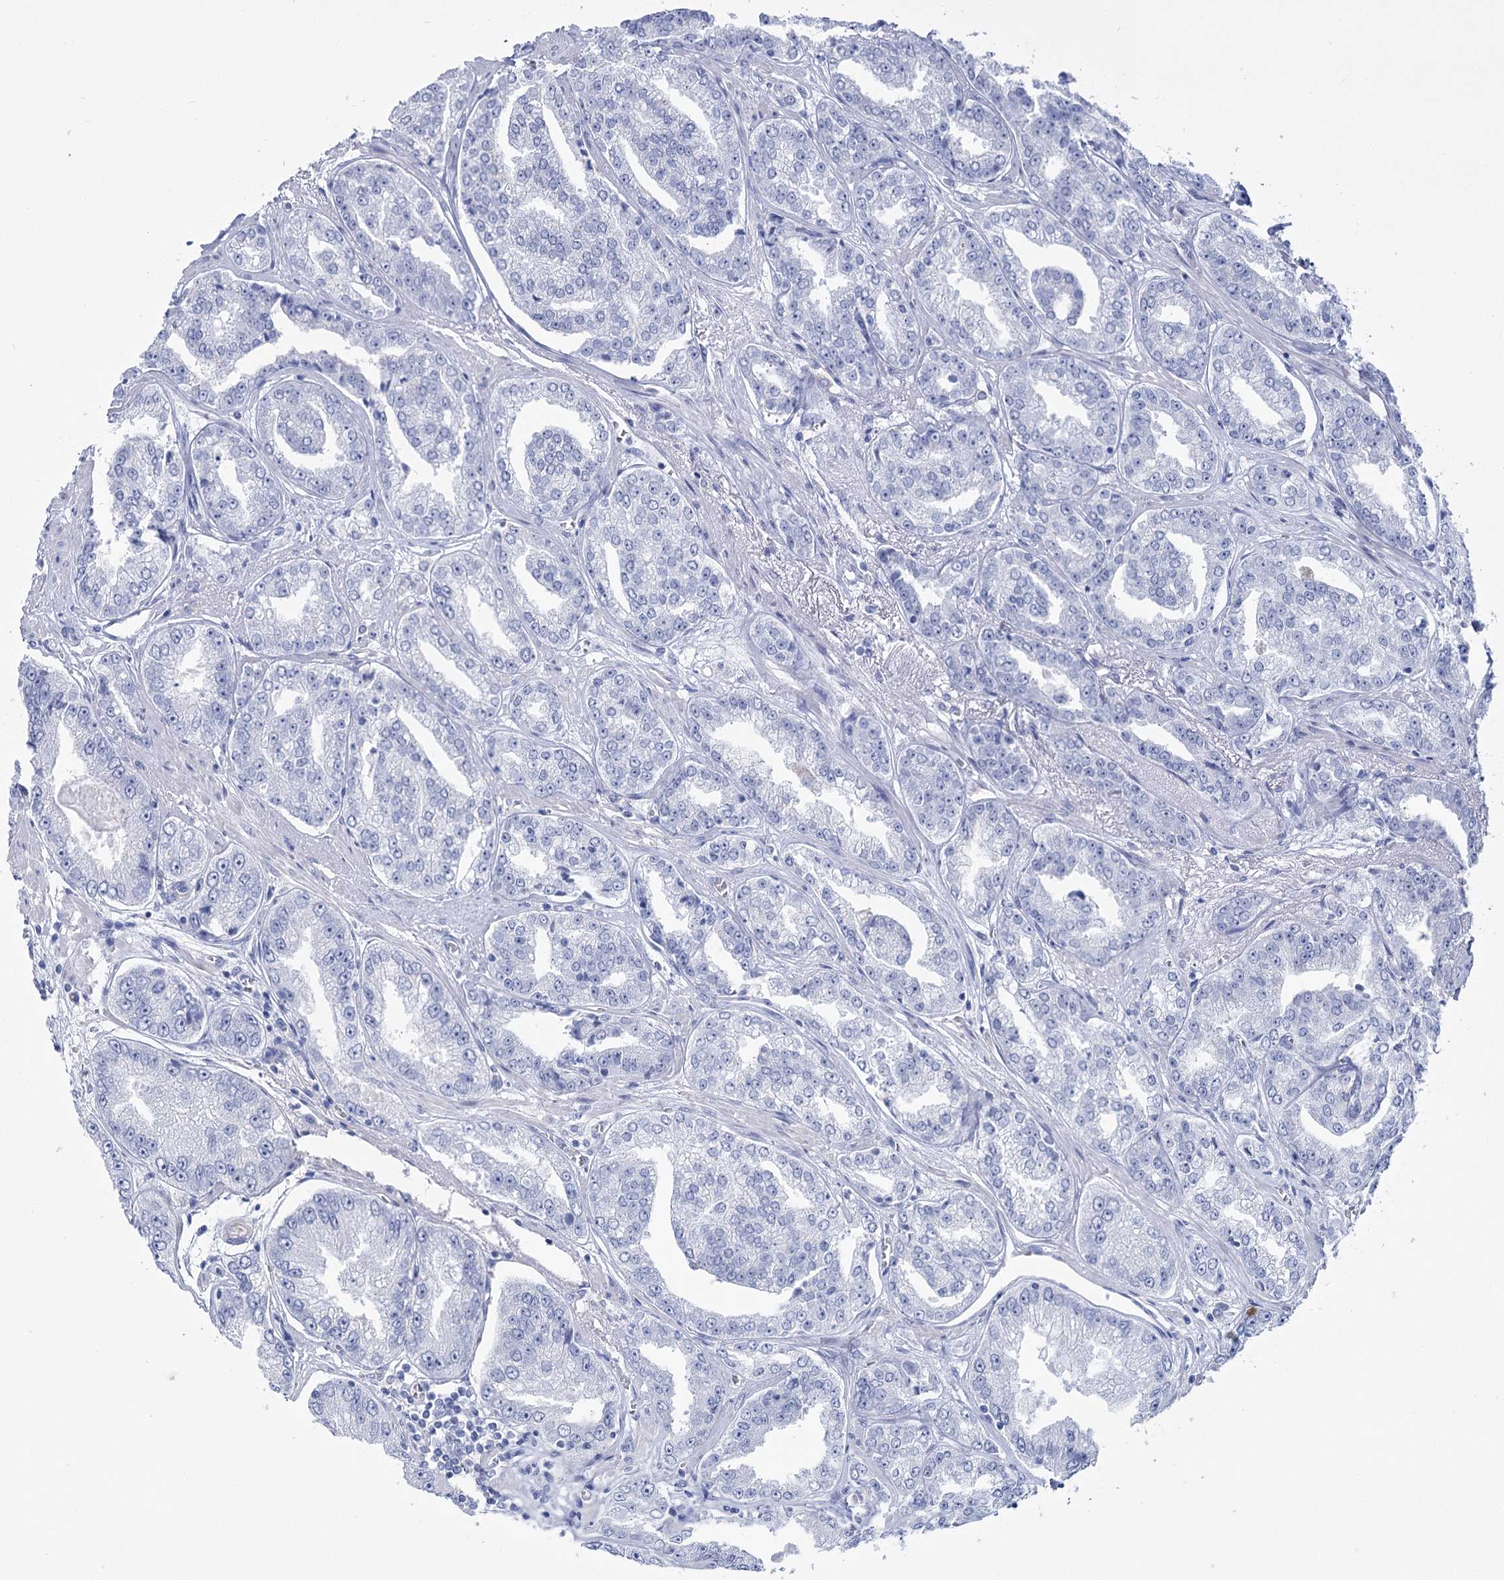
{"staining": {"intensity": "negative", "quantity": "none", "location": "none"}, "tissue": "prostate cancer", "cell_type": "Tumor cells", "image_type": "cancer", "snomed": [{"axis": "morphology", "description": "Adenocarcinoma, High grade"}, {"axis": "topography", "description": "Prostate"}], "caption": "Immunohistochemistry (IHC) histopathology image of prostate high-grade adenocarcinoma stained for a protein (brown), which exhibits no staining in tumor cells. (DAB immunohistochemistry visualized using brightfield microscopy, high magnification).", "gene": "CCDC88A", "patient": {"sex": "male", "age": 71}}